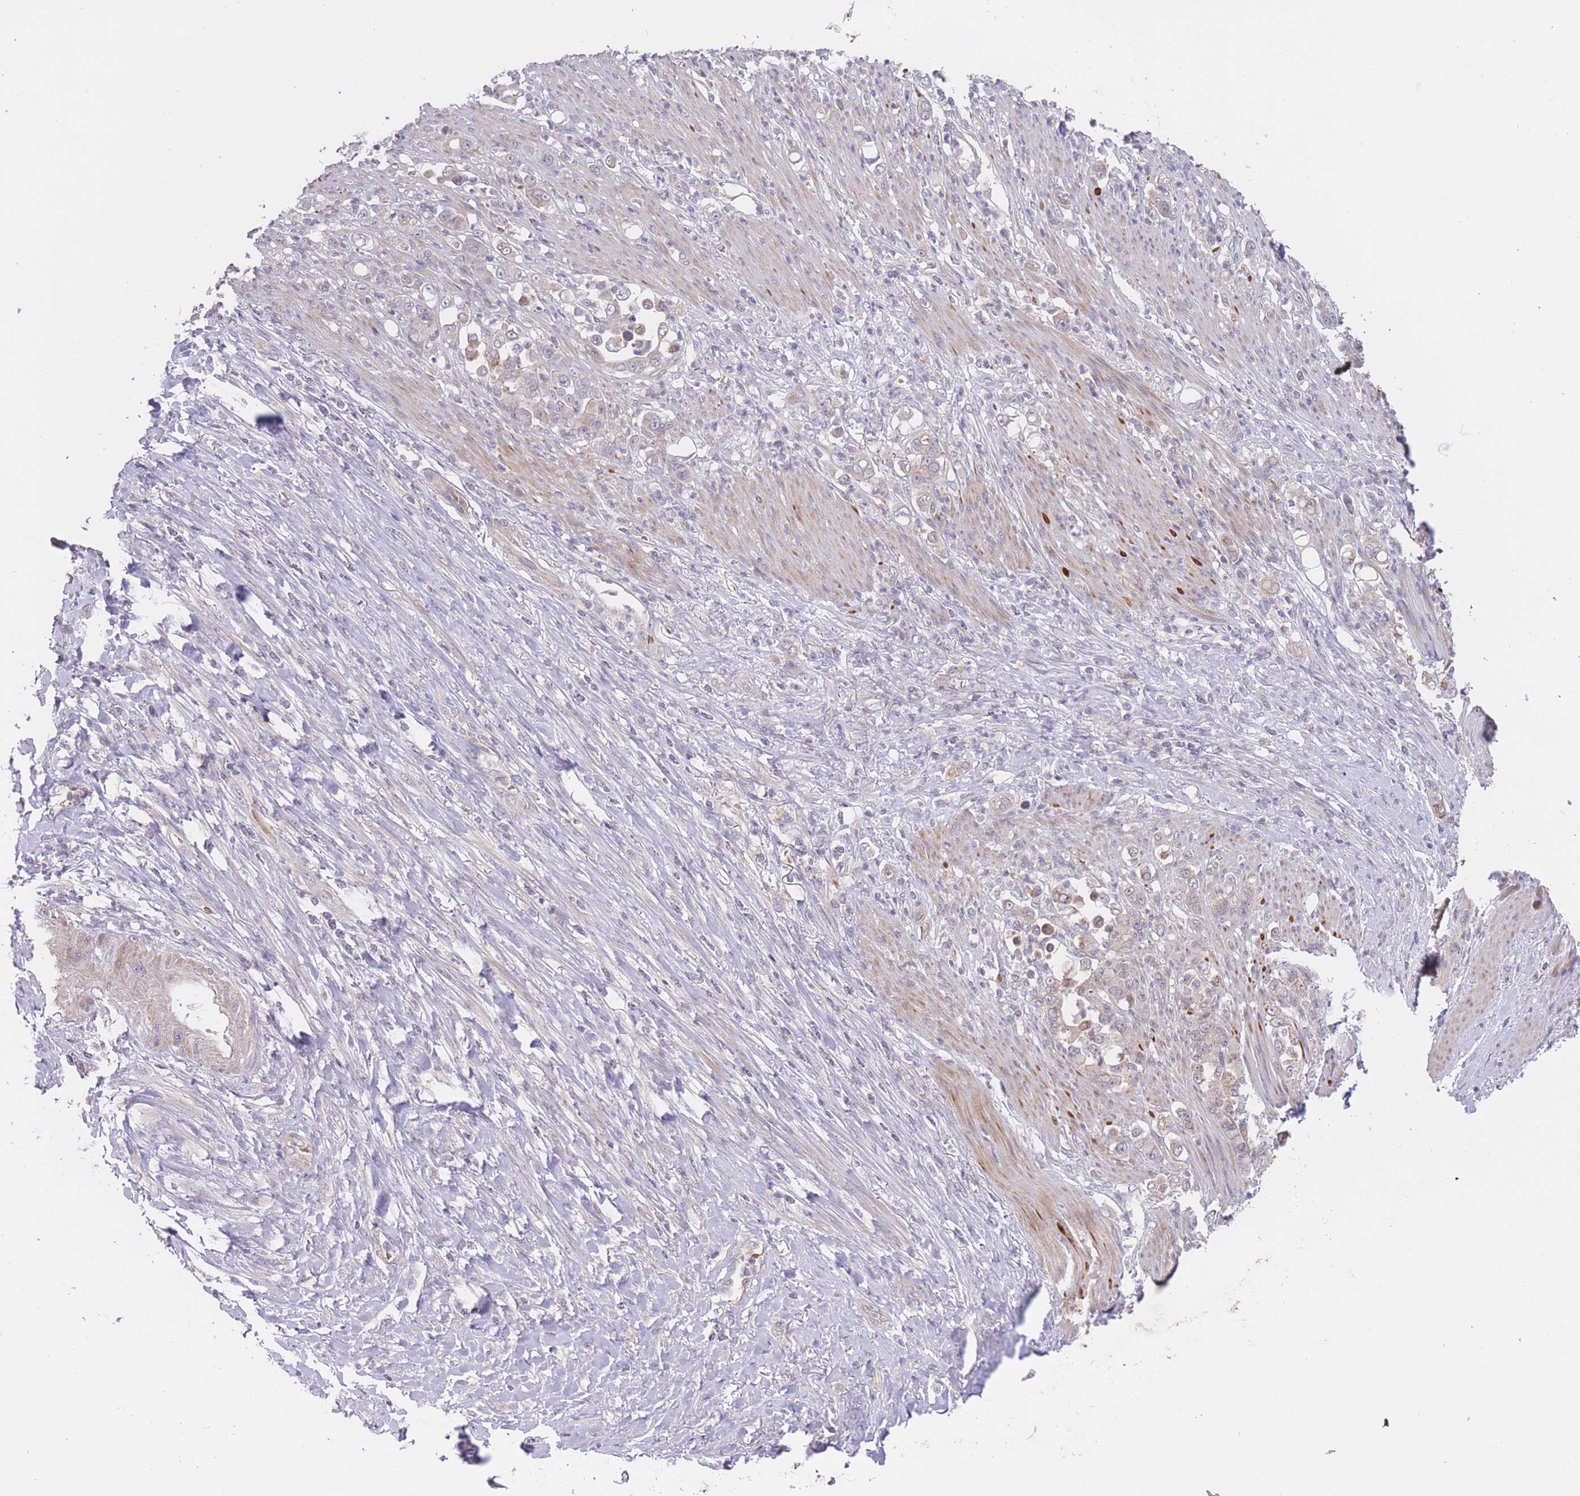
{"staining": {"intensity": "moderate", "quantity": "25%-75%", "location": "cytoplasmic/membranous"}, "tissue": "stomach cancer", "cell_type": "Tumor cells", "image_type": "cancer", "snomed": [{"axis": "morphology", "description": "Normal tissue, NOS"}, {"axis": "morphology", "description": "Adenocarcinoma, NOS"}, {"axis": "topography", "description": "Stomach"}], "caption": "High-power microscopy captured an immunohistochemistry micrograph of stomach adenocarcinoma, revealing moderate cytoplasmic/membranous positivity in approximately 25%-75% of tumor cells.", "gene": "FUT5", "patient": {"sex": "female", "age": 79}}